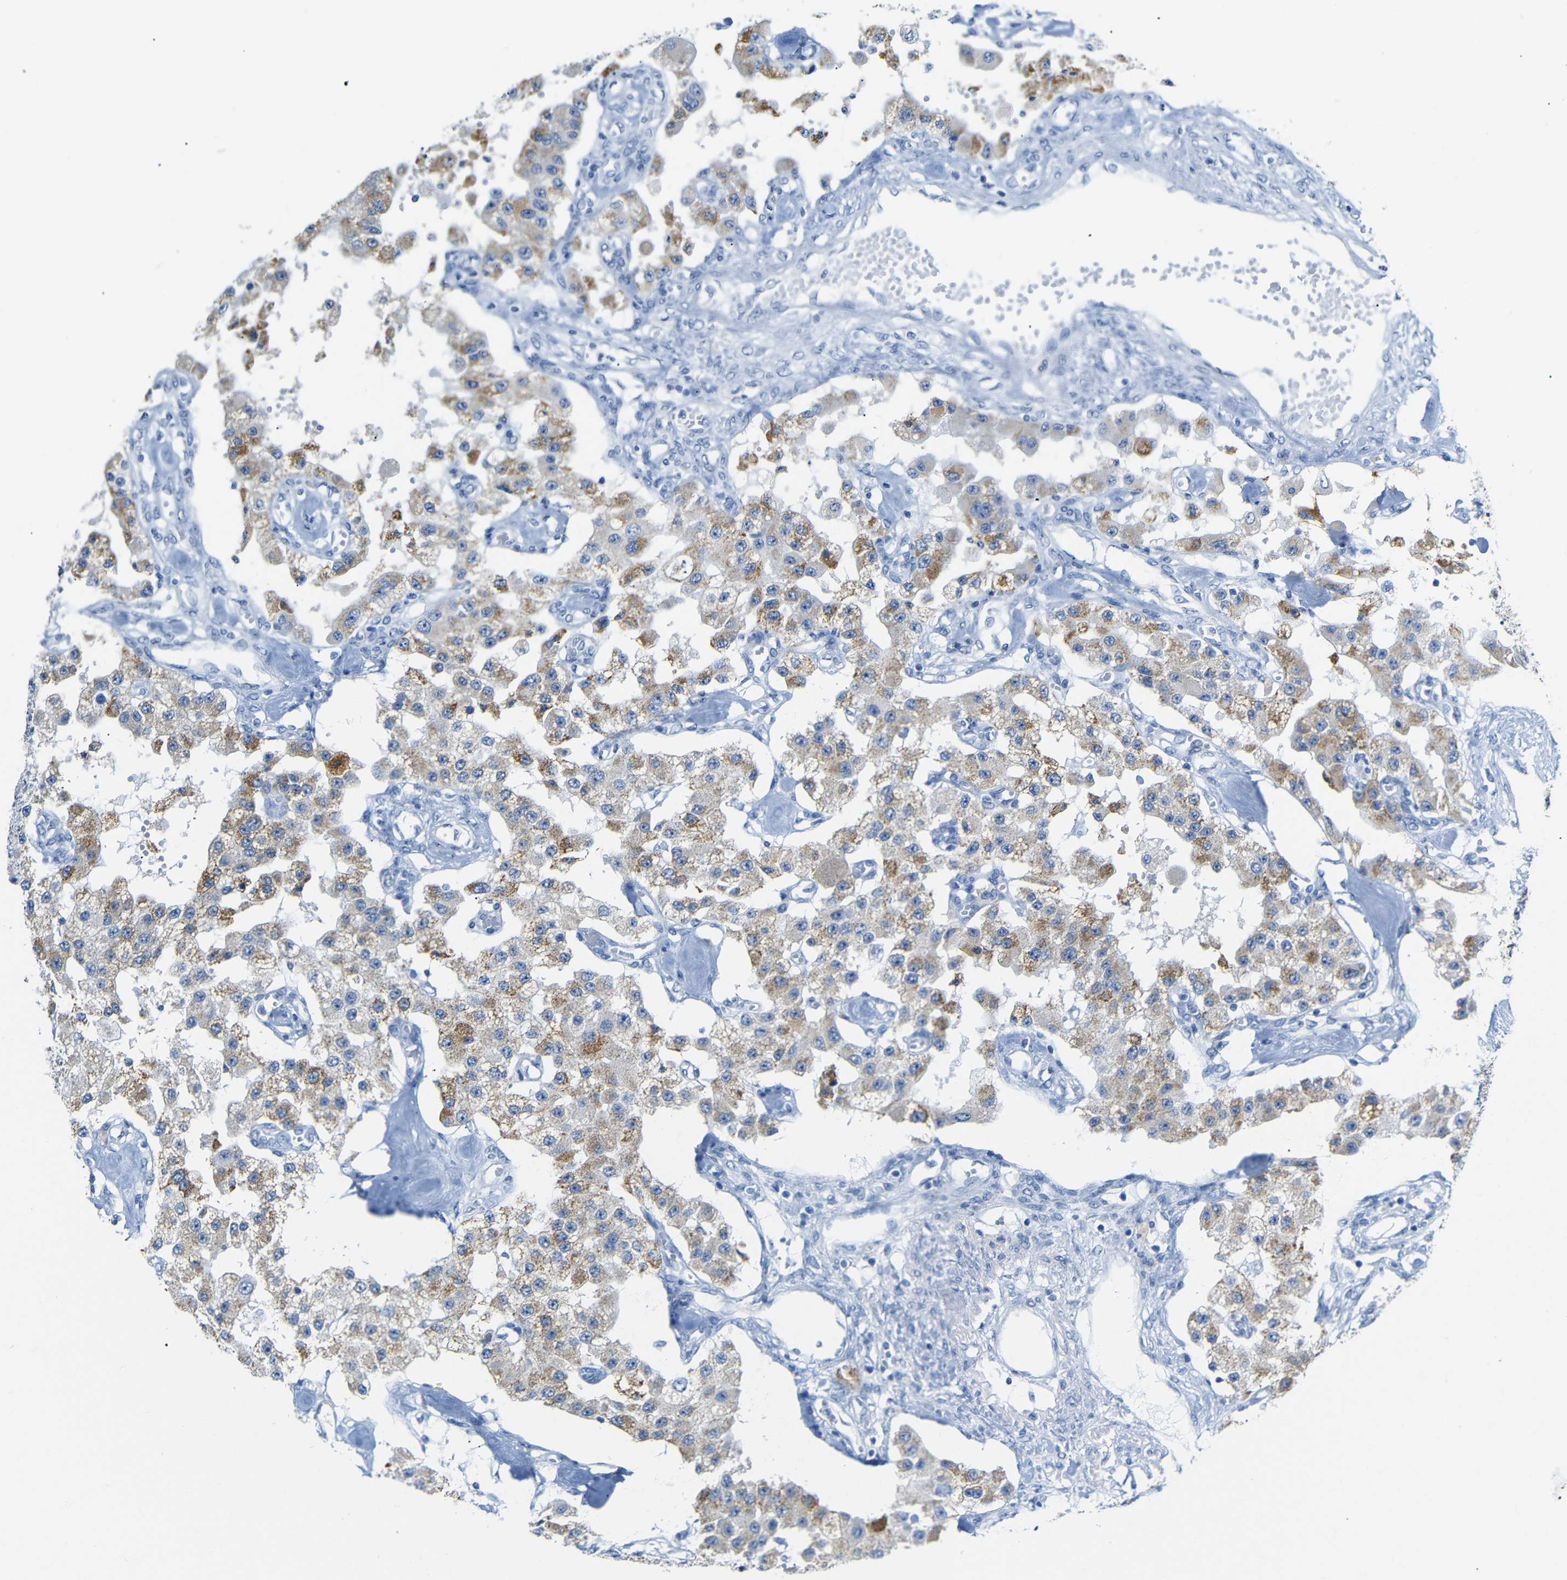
{"staining": {"intensity": "moderate", "quantity": "25%-75%", "location": "cytoplasmic/membranous"}, "tissue": "carcinoid", "cell_type": "Tumor cells", "image_type": "cancer", "snomed": [{"axis": "morphology", "description": "Carcinoid, malignant, NOS"}, {"axis": "topography", "description": "Pancreas"}], "caption": "Protein analysis of carcinoid tissue shows moderate cytoplasmic/membranous expression in approximately 25%-75% of tumor cells.", "gene": "C15orf48", "patient": {"sex": "male", "age": 41}}